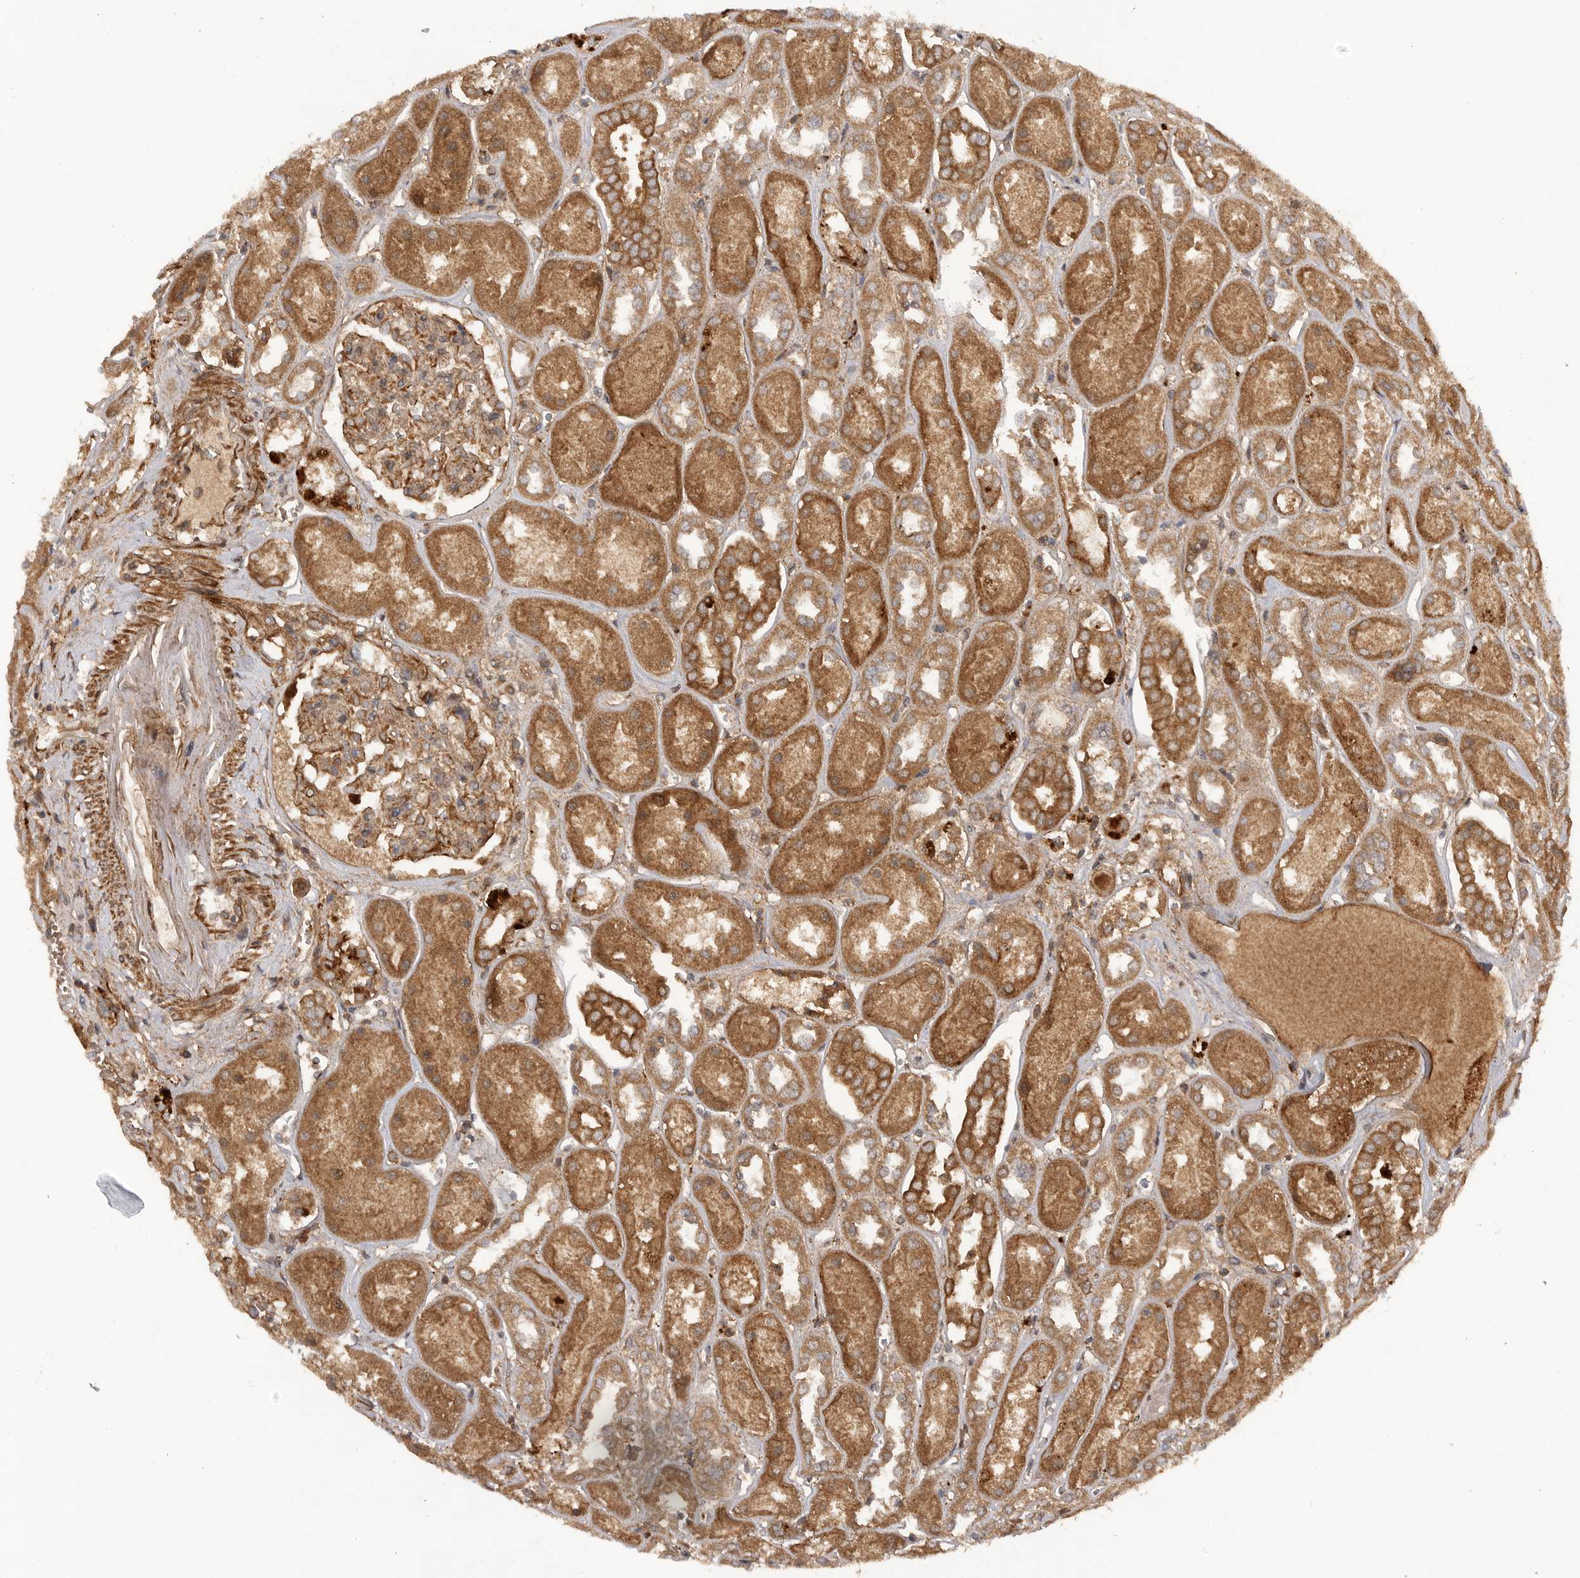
{"staining": {"intensity": "moderate", "quantity": ">75%", "location": "cytoplasmic/membranous"}, "tissue": "kidney", "cell_type": "Cells in glomeruli", "image_type": "normal", "snomed": [{"axis": "morphology", "description": "Normal tissue, NOS"}, {"axis": "topography", "description": "Kidney"}], "caption": "Immunohistochemical staining of normal kidney shows moderate cytoplasmic/membranous protein expression in approximately >75% of cells in glomeruli. The staining was performed using DAB (3,3'-diaminobenzidine) to visualize the protein expression in brown, while the nuclei were stained in blue with hematoxylin (Magnification: 20x).", "gene": "PRDX4", "patient": {"sex": "male", "age": 70}}